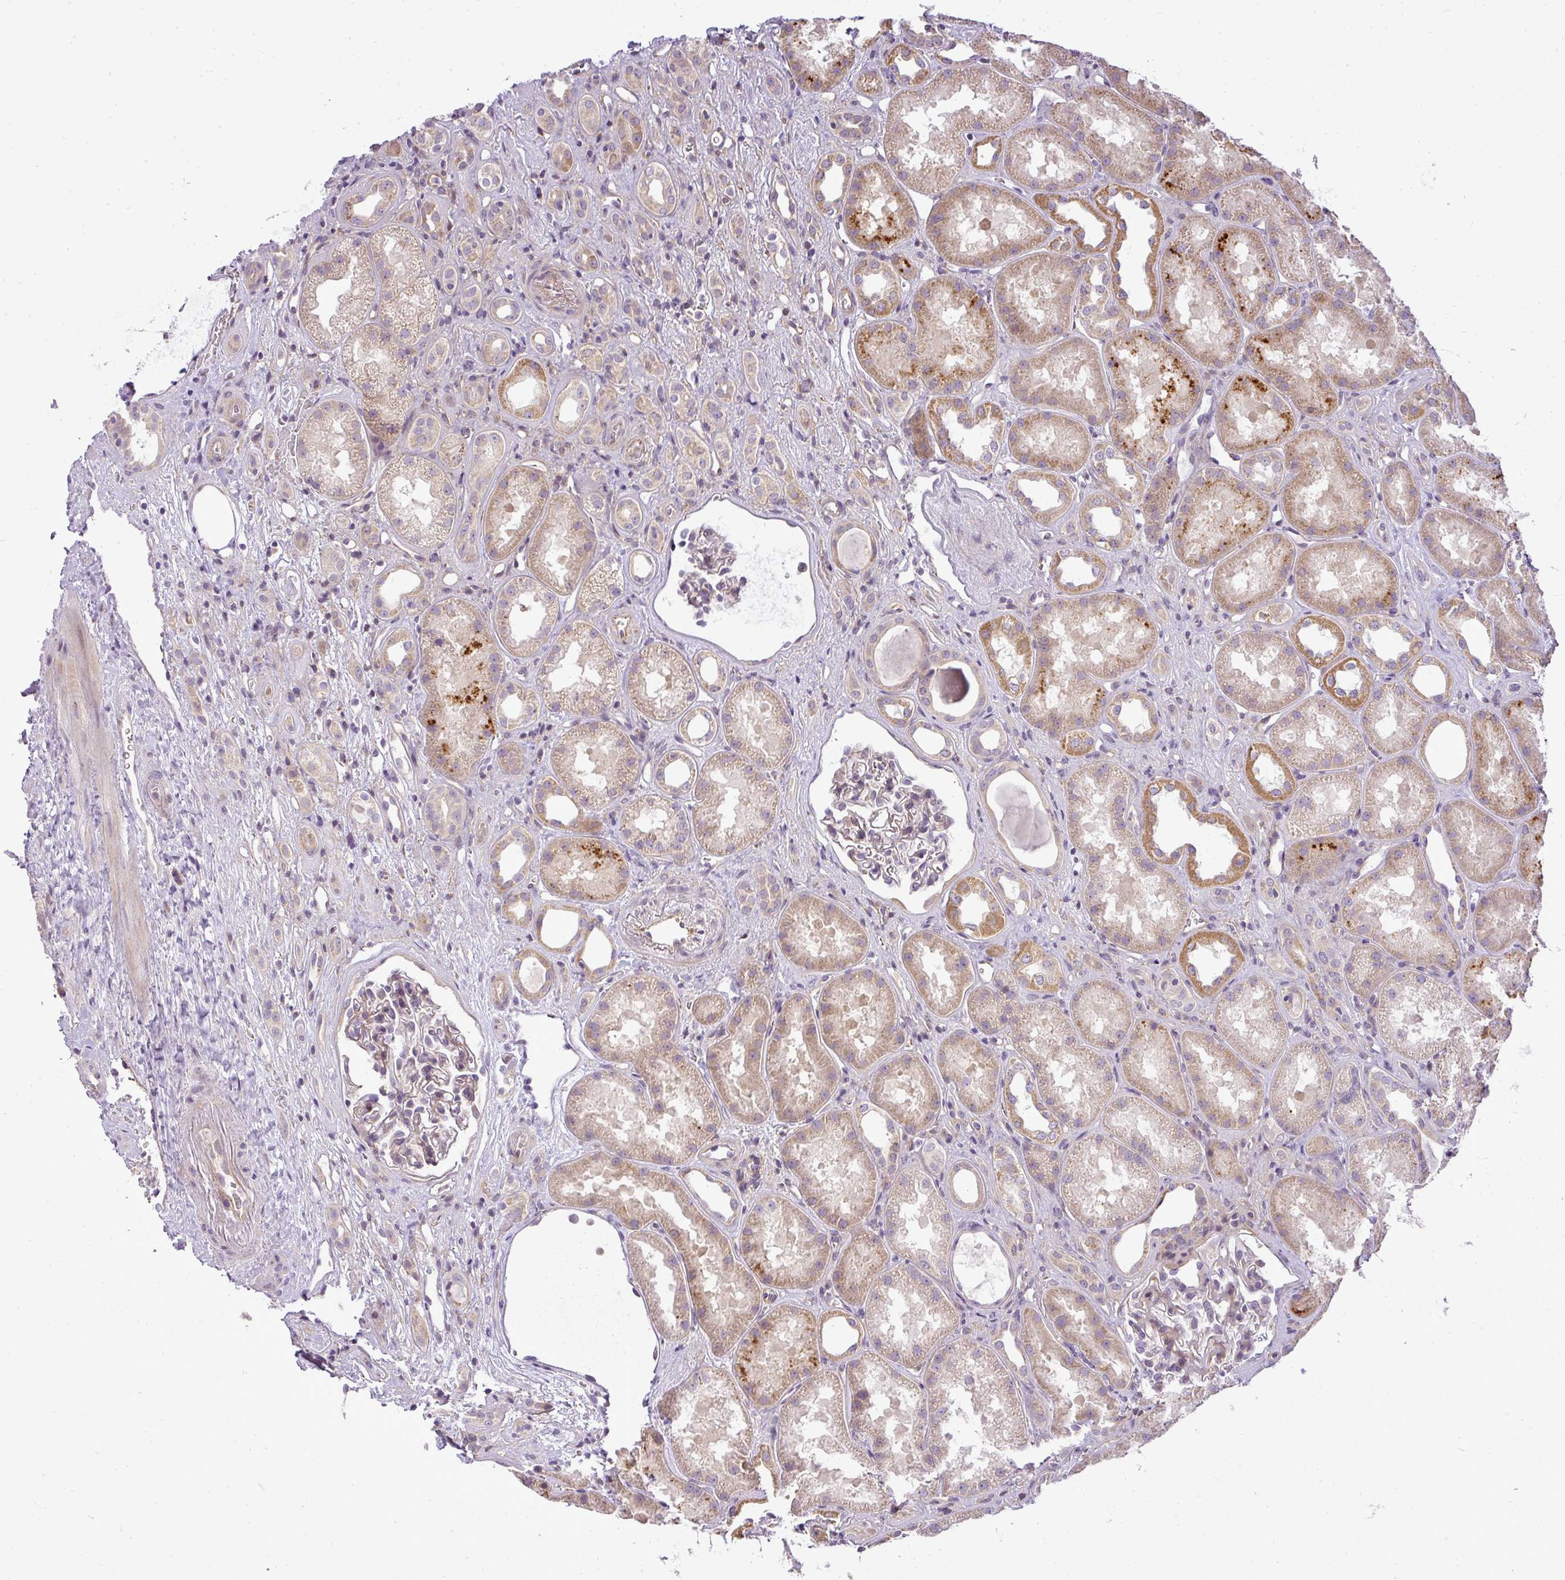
{"staining": {"intensity": "weak", "quantity": "<25%", "location": "cytoplasmic/membranous"}, "tissue": "kidney", "cell_type": "Cells in glomeruli", "image_type": "normal", "snomed": [{"axis": "morphology", "description": "Normal tissue, NOS"}, {"axis": "topography", "description": "Kidney"}], "caption": "Immunohistochemistry of normal human kidney shows no staining in cells in glomeruli. (DAB (3,3'-diaminobenzidine) immunohistochemistry with hematoxylin counter stain).", "gene": "ZDHHC1", "patient": {"sex": "male", "age": 61}}